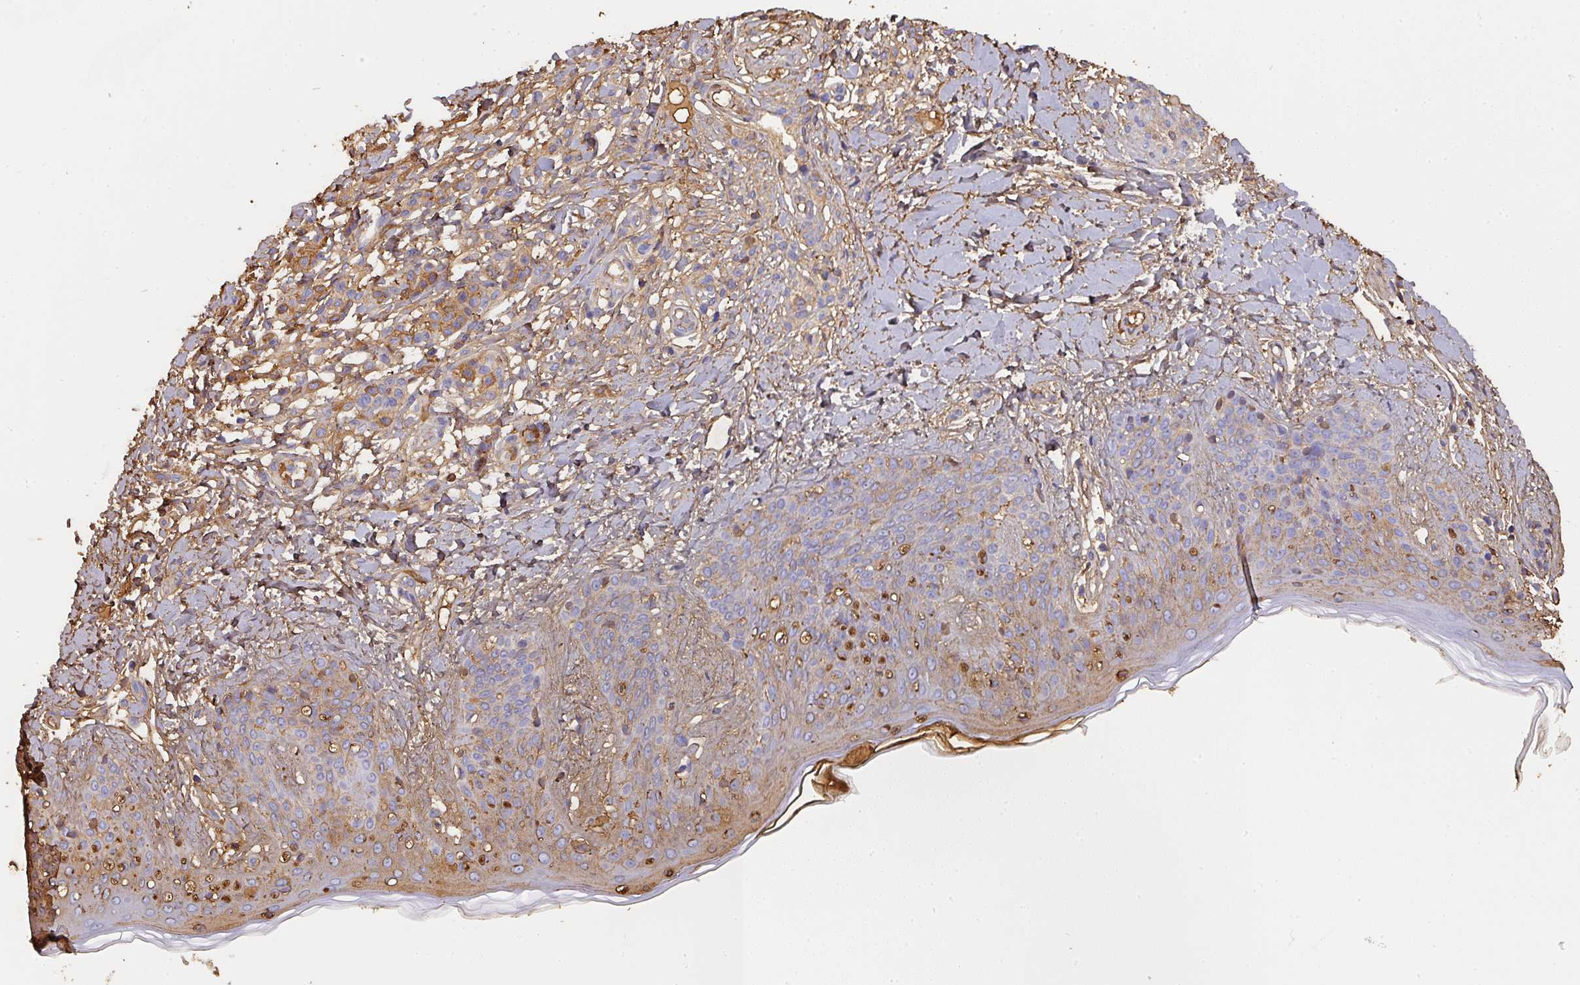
{"staining": {"intensity": "moderate", "quantity": ">75%", "location": "cytoplasmic/membranous"}, "tissue": "skin", "cell_type": "Fibroblasts", "image_type": "normal", "snomed": [{"axis": "morphology", "description": "Normal tissue, NOS"}, {"axis": "topography", "description": "Skin"}], "caption": "Brown immunohistochemical staining in normal skin displays moderate cytoplasmic/membranous positivity in about >75% of fibroblasts. The staining was performed using DAB, with brown indicating positive protein expression. Nuclei are stained blue with hematoxylin.", "gene": "ALB", "patient": {"sex": "male", "age": 16}}